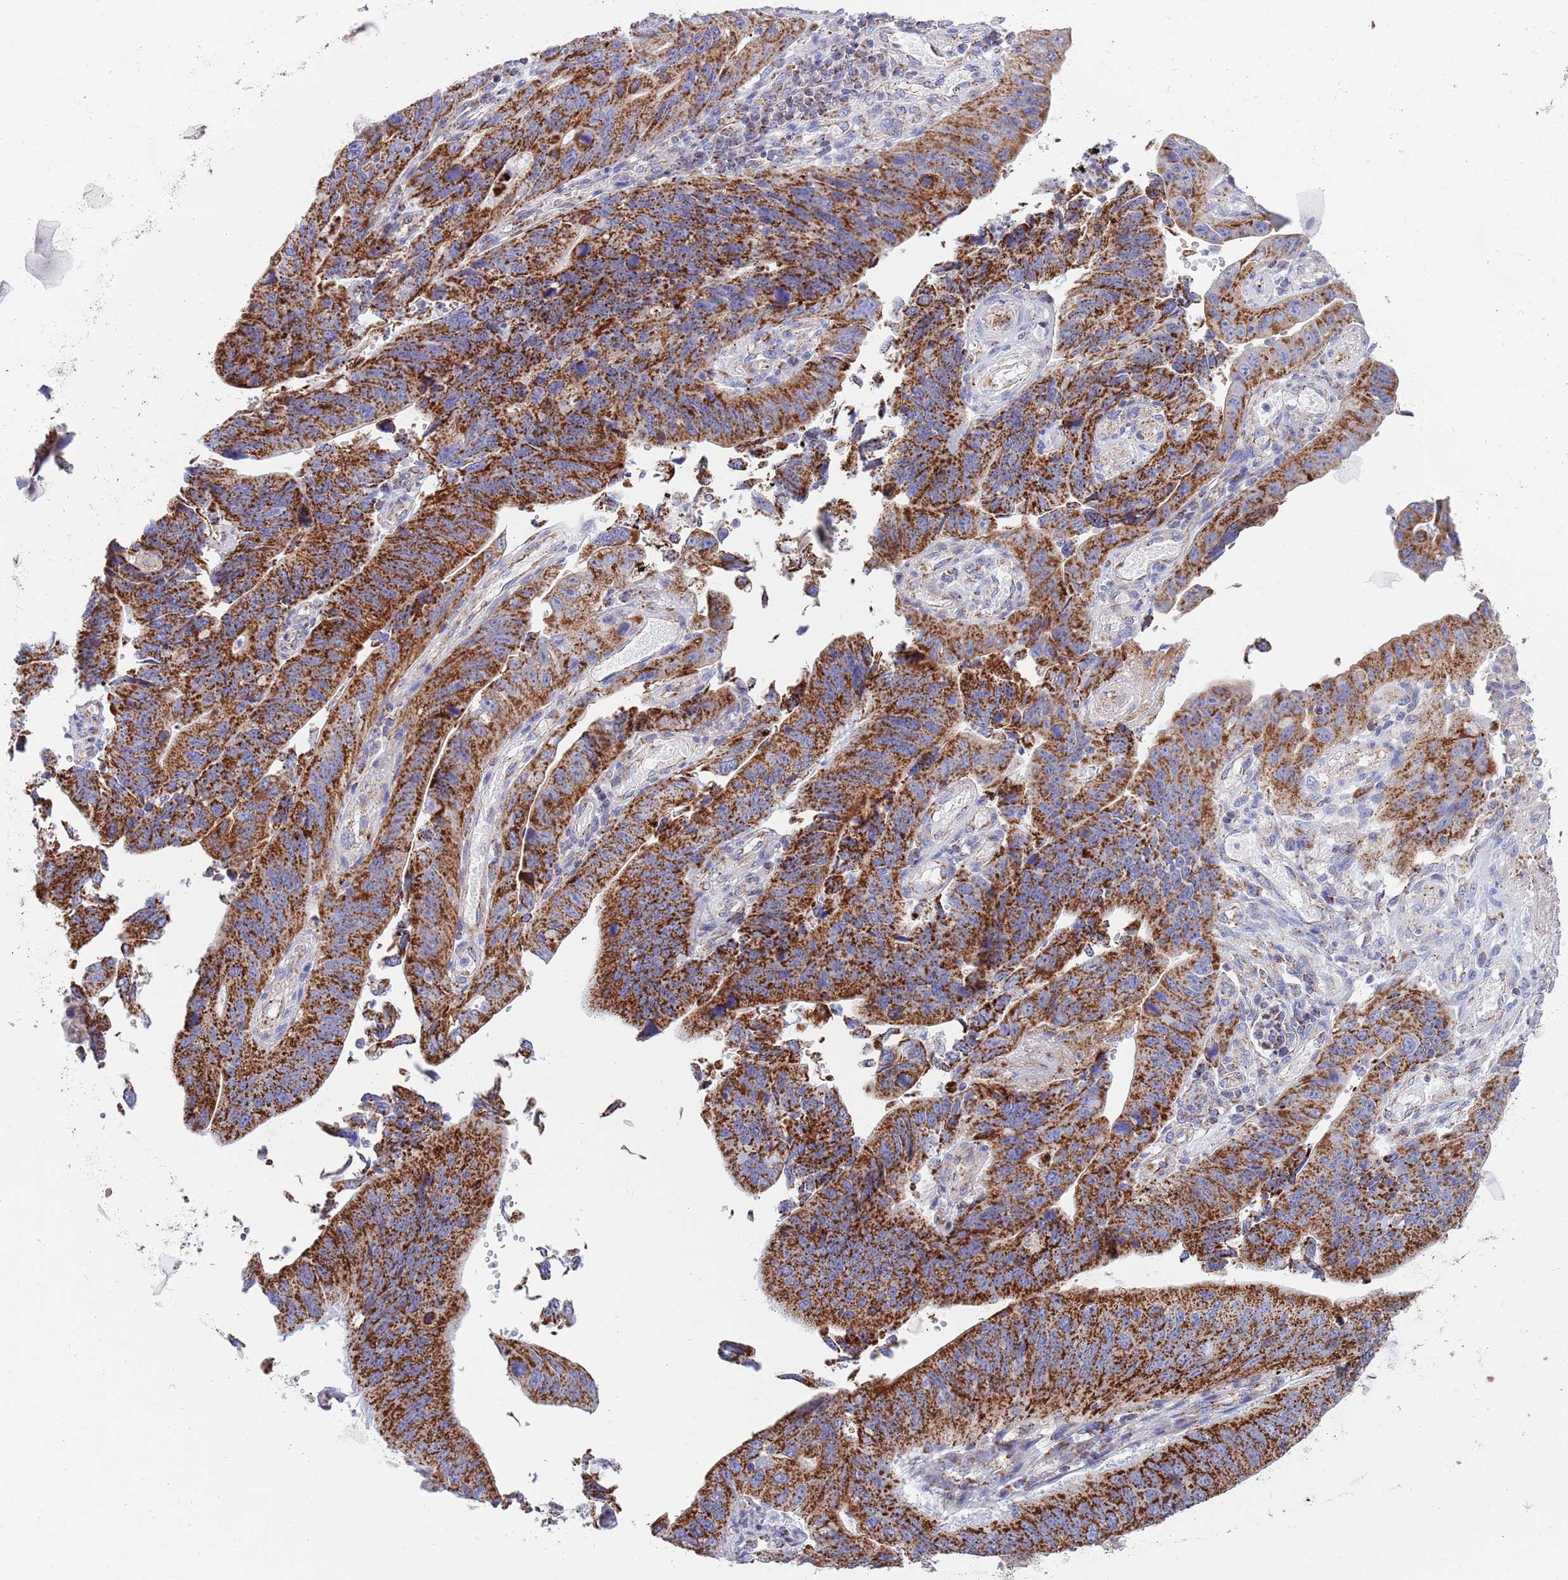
{"staining": {"intensity": "strong", "quantity": ">75%", "location": "cytoplasmic/membranous"}, "tissue": "stomach cancer", "cell_type": "Tumor cells", "image_type": "cancer", "snomed": [{"axis": "morphology", "description": "Adenocarcinoma, NOS"}, {"axis": "topography", "description": "Stomach"}], "caption": "Protein analysis of stomach cancer tissue displays strong cytoplasmic/membranous staining in approximately >75% of tumor cells.", "gene": "EMC8", "patient": {"sex": "male", "age": 59}}